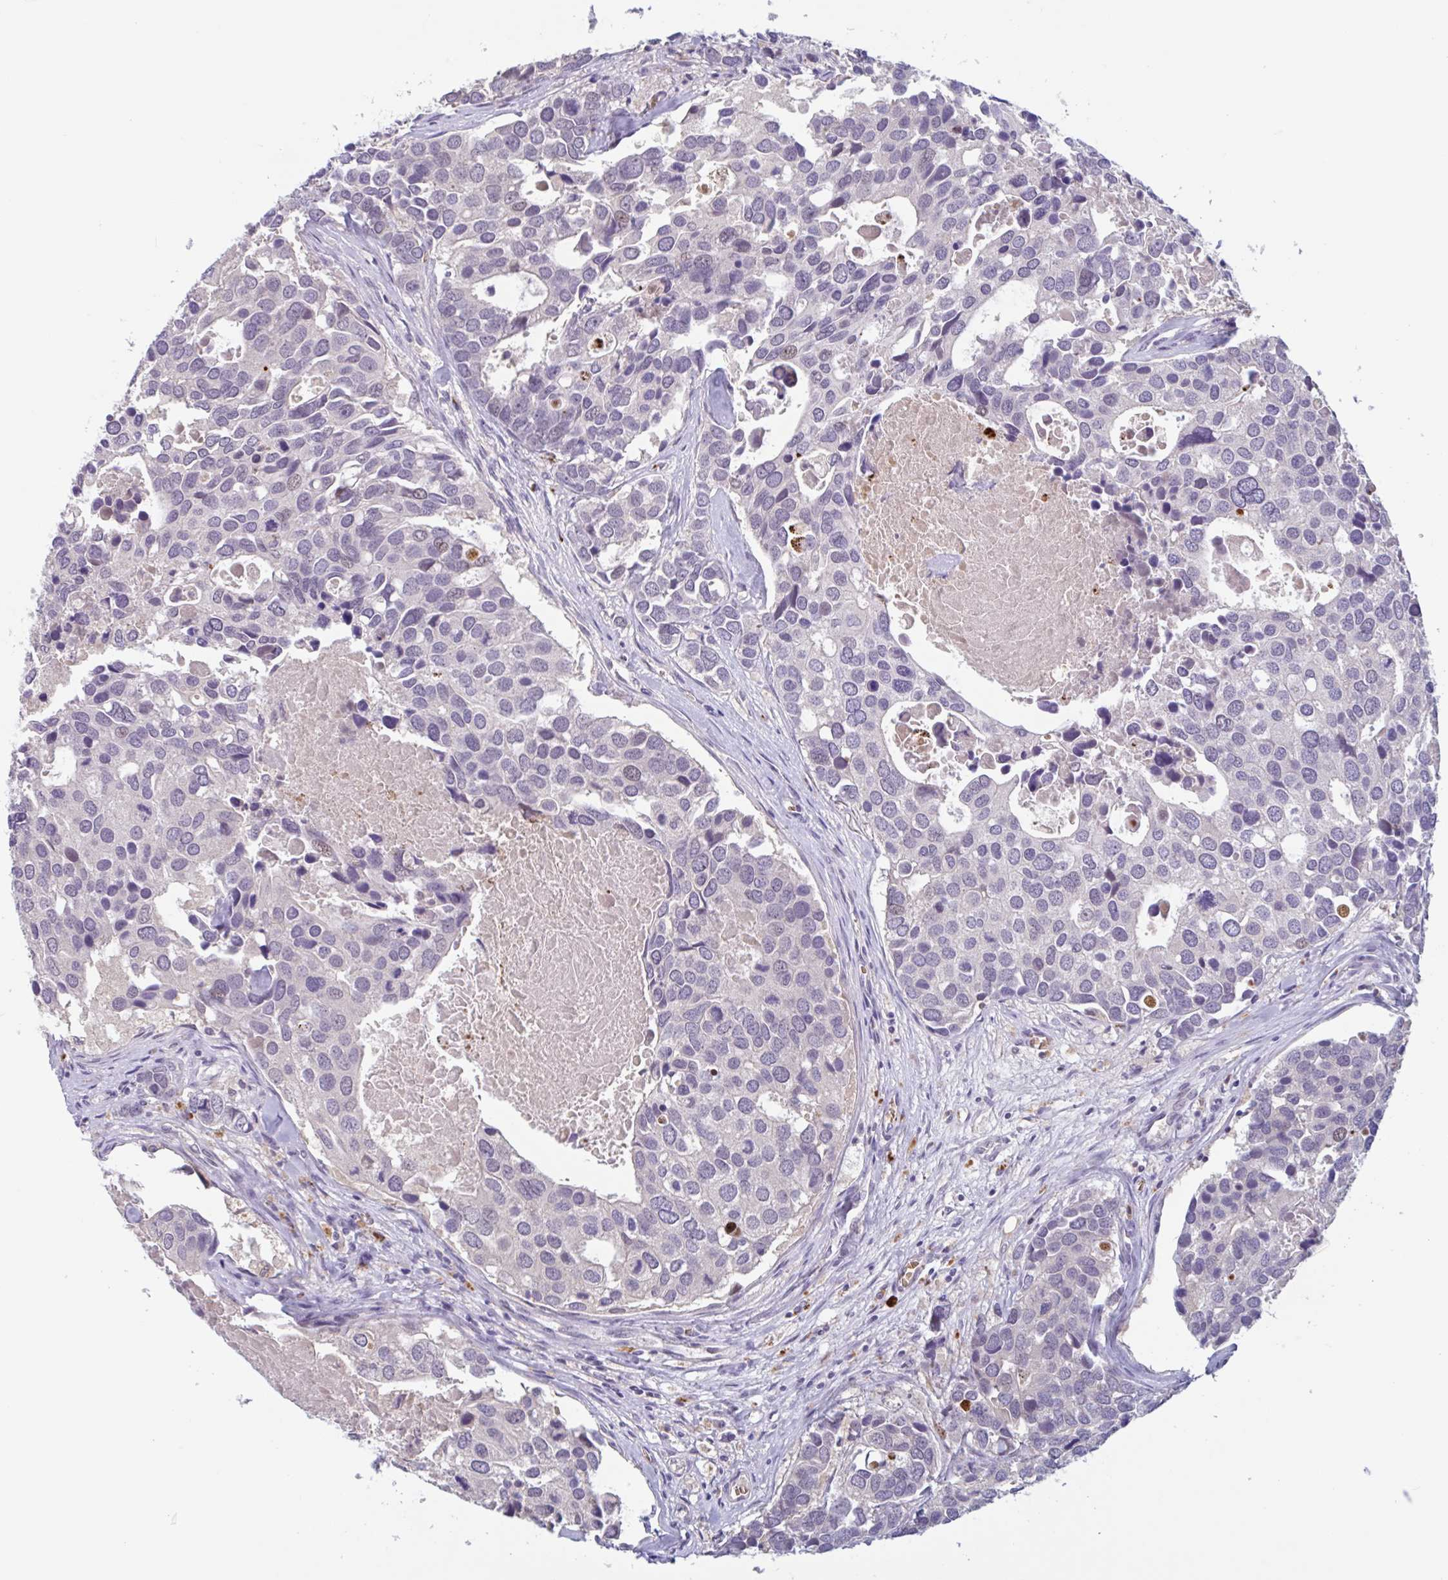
{"staining": {"intensity": "weak", "quantity": "<25%", "location": "nuclear"}, "tissue": "breast cancer", "cell_type": "Tumor cells", "image_type": "cancer", "snomed": [{"axis": "morphology", "description": "Duct carcinoma"}, {"axis": "topography", "description": "Breast"}], "caption": "The histopathology image reveals no staining of tumor cells in breast infiltrating ductal carcinoma. (Brightfield microscopy of DAB (3,3'-diaminobenzidine) IHC at high magnification).", "gene": "RHAG", "patient": {"sex": "female", "age": 83}}